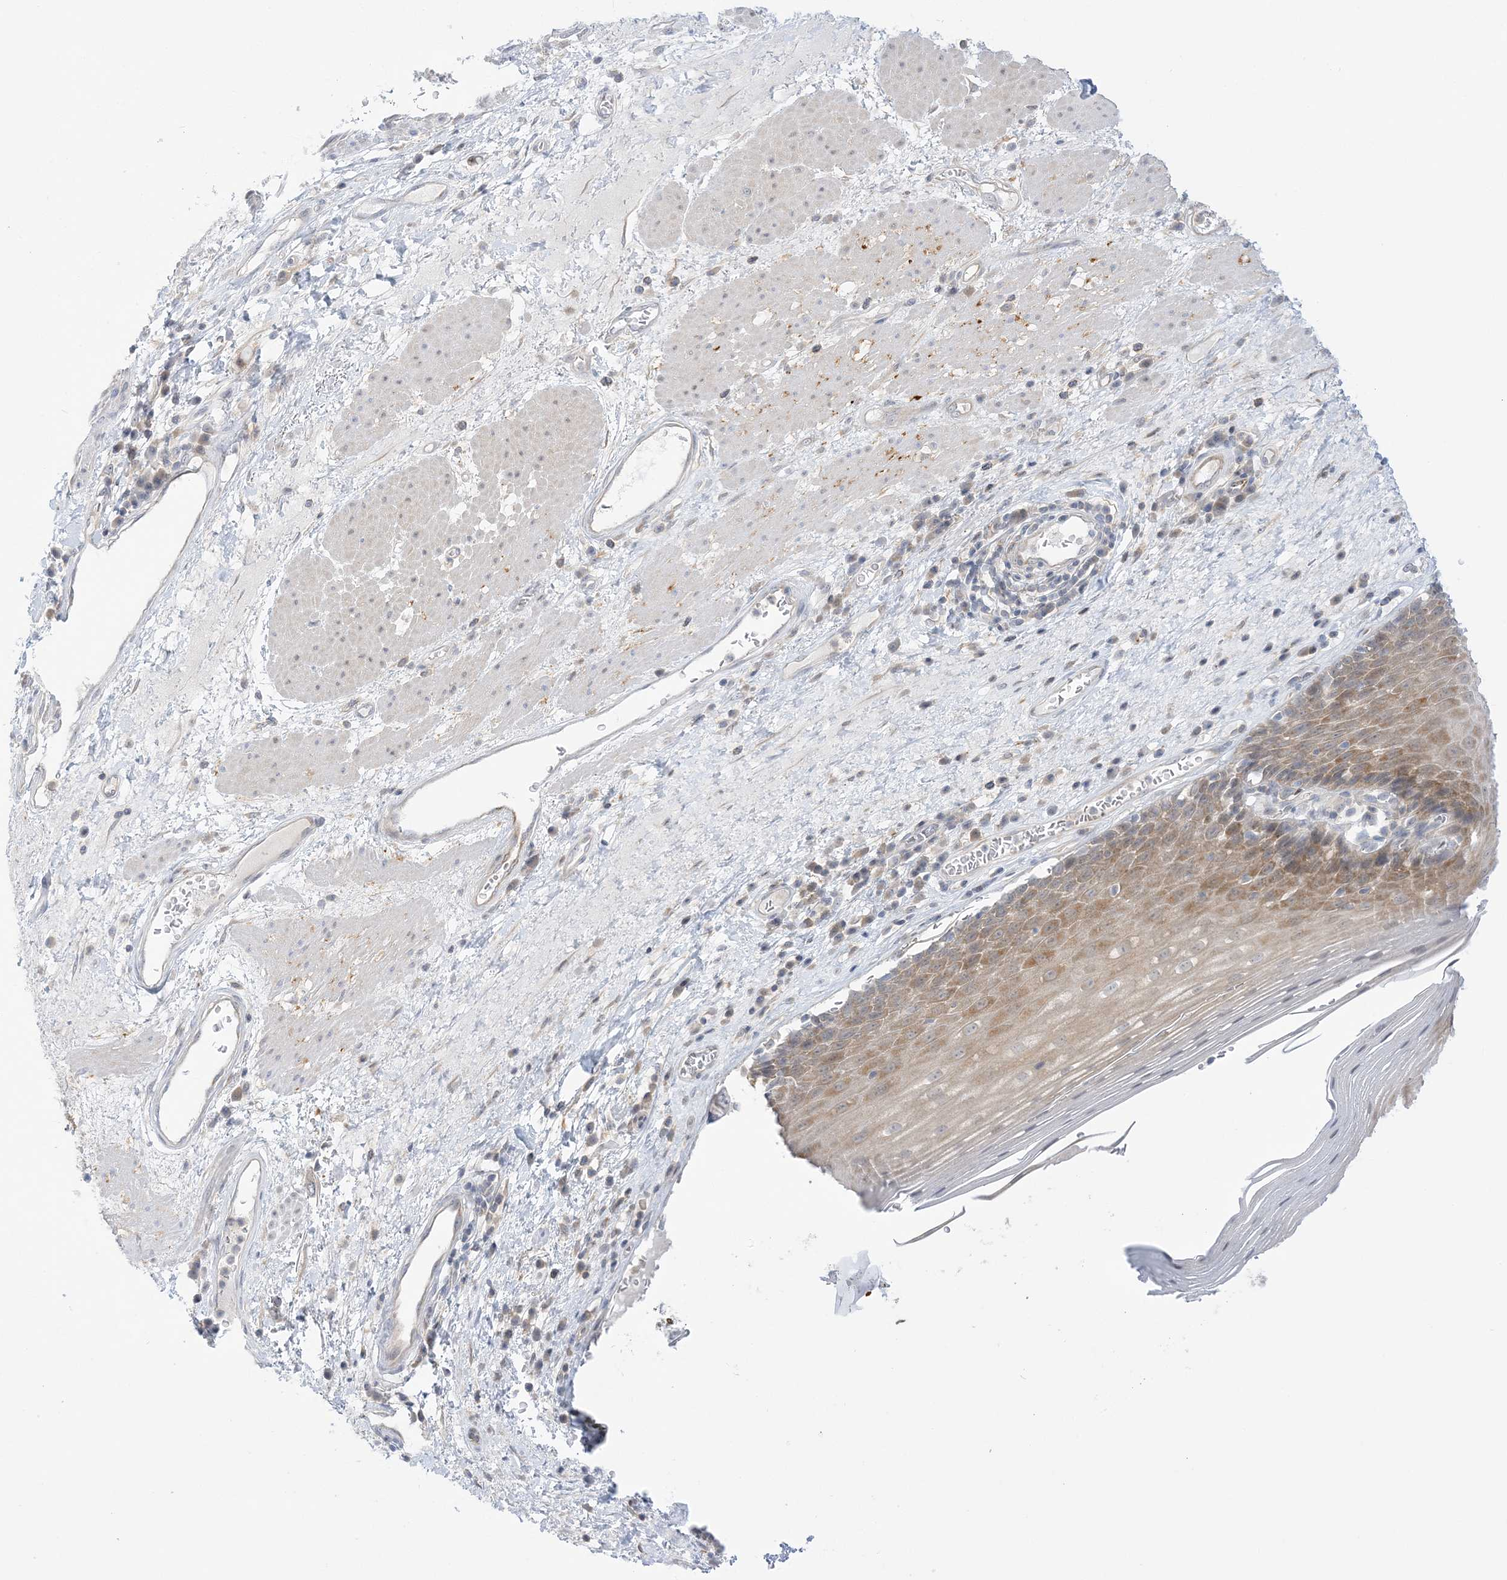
{"staining": {"intensity": "moderate", "quantity": "25%-75%", "location": "cytoplasmic/membranous"}, "tissue": "esophagus", "cell_type": "Squamous epithelial cells", "image_type": "normal", "snomed": [{"axis": "morphology", "description": "Normal tissue, NOS"}, {"axis": "topography", "description": "Esophagus"}], "caption": "A high-resolution image shows immunohistochemistry staining of normal esophagus, which reveals moderate cytoplasmic/membranous expression in about 25%-75% of squamous epithelial cells. (DAB IHC with brightfield microscopy, high magnification).", "gene": "THADA", "patient": {"sex": "male", "age": 62}}